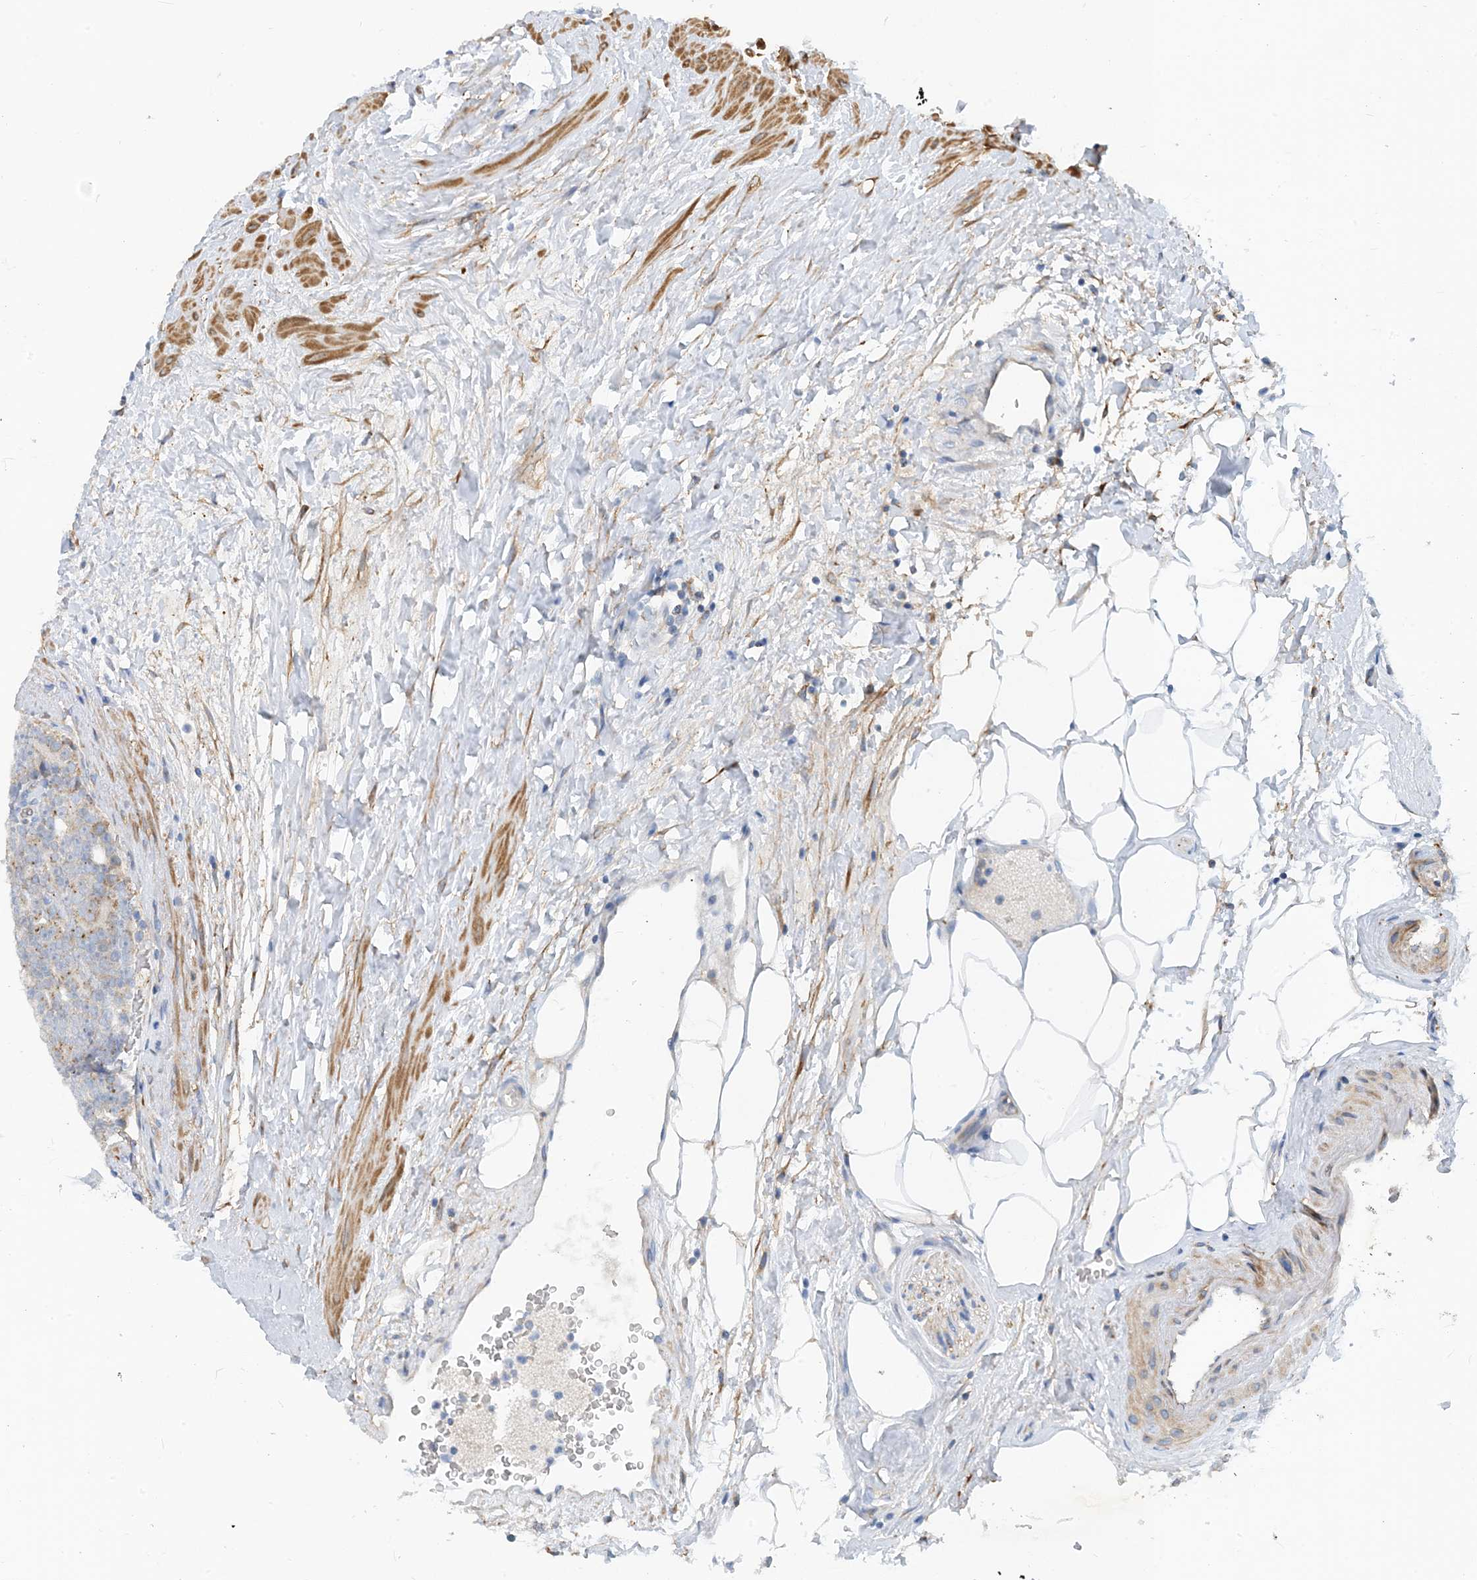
{"staining": {"intensity": "moderate", "quantity": "25%-75%", "location": "cytoplasmic/membranous"}, "tissue": "prostate cancer", "cell_type": "Tumor cells", "image_type": "cancer", "snomed": [{"axis": "morphology", "description": "Adenocarcinoma, High grade"}, {"axis": "topography", "description": "Prostate"}], "caption": "Human prostate cancer stained with a brown dye shows moderate cytoplasmic/membranous positive positivity in about 25%-75% of tumor cells.", "gene": "EIF2A", "patient": {"sex": "male", "age": 56}}